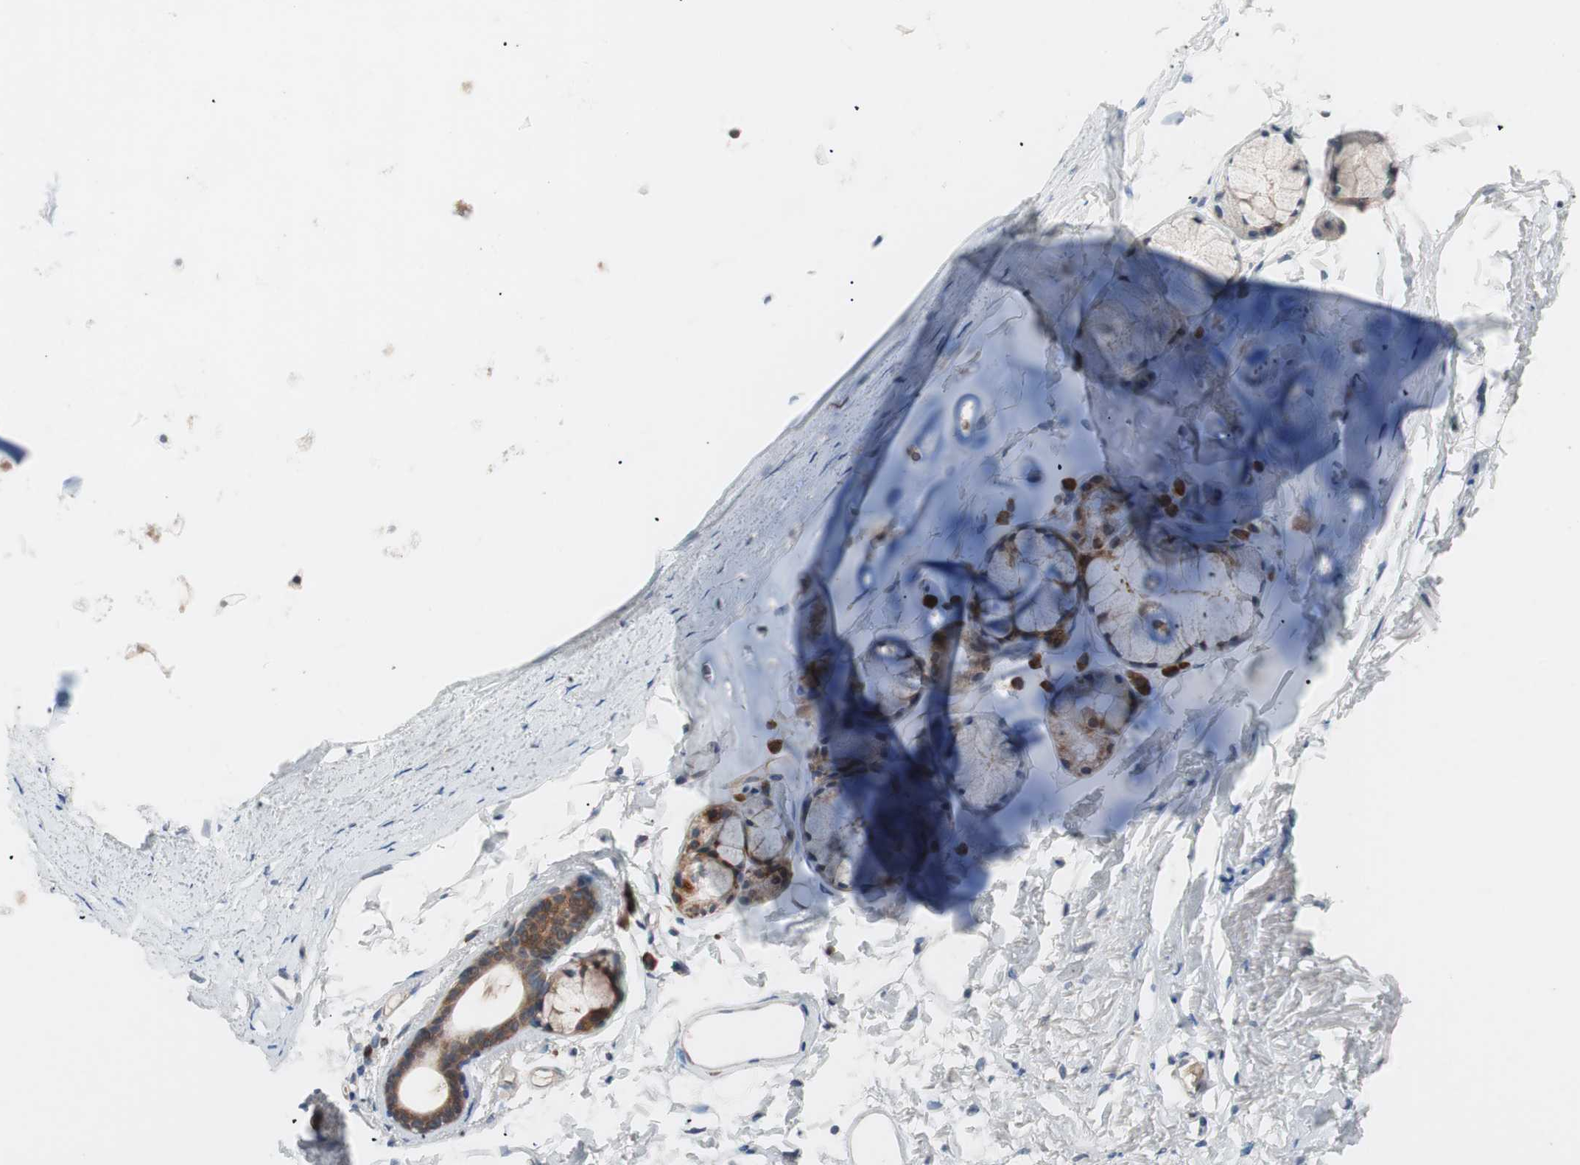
{"staining": {"intensity": "negative", "quantity": "none", "location": "none"}, "tissue": "adipose tissue", "cell_type": "Adipocytes", "image_type": "normal", "snomed": [{"axis": "morphology", "description": "Normal tissue, NOS"}, {"axis": "topography", "description": "Cartilage tissue"}, {"axis": "topography", "description": "Bronchus"}], "caption": "A high-resolution histopathology image shows IHC staining of benign adipose tissue, which shows no significant expression in adipocytes.", "gene": "FAAH", "patient": {"sex": "female", "age": 73}}